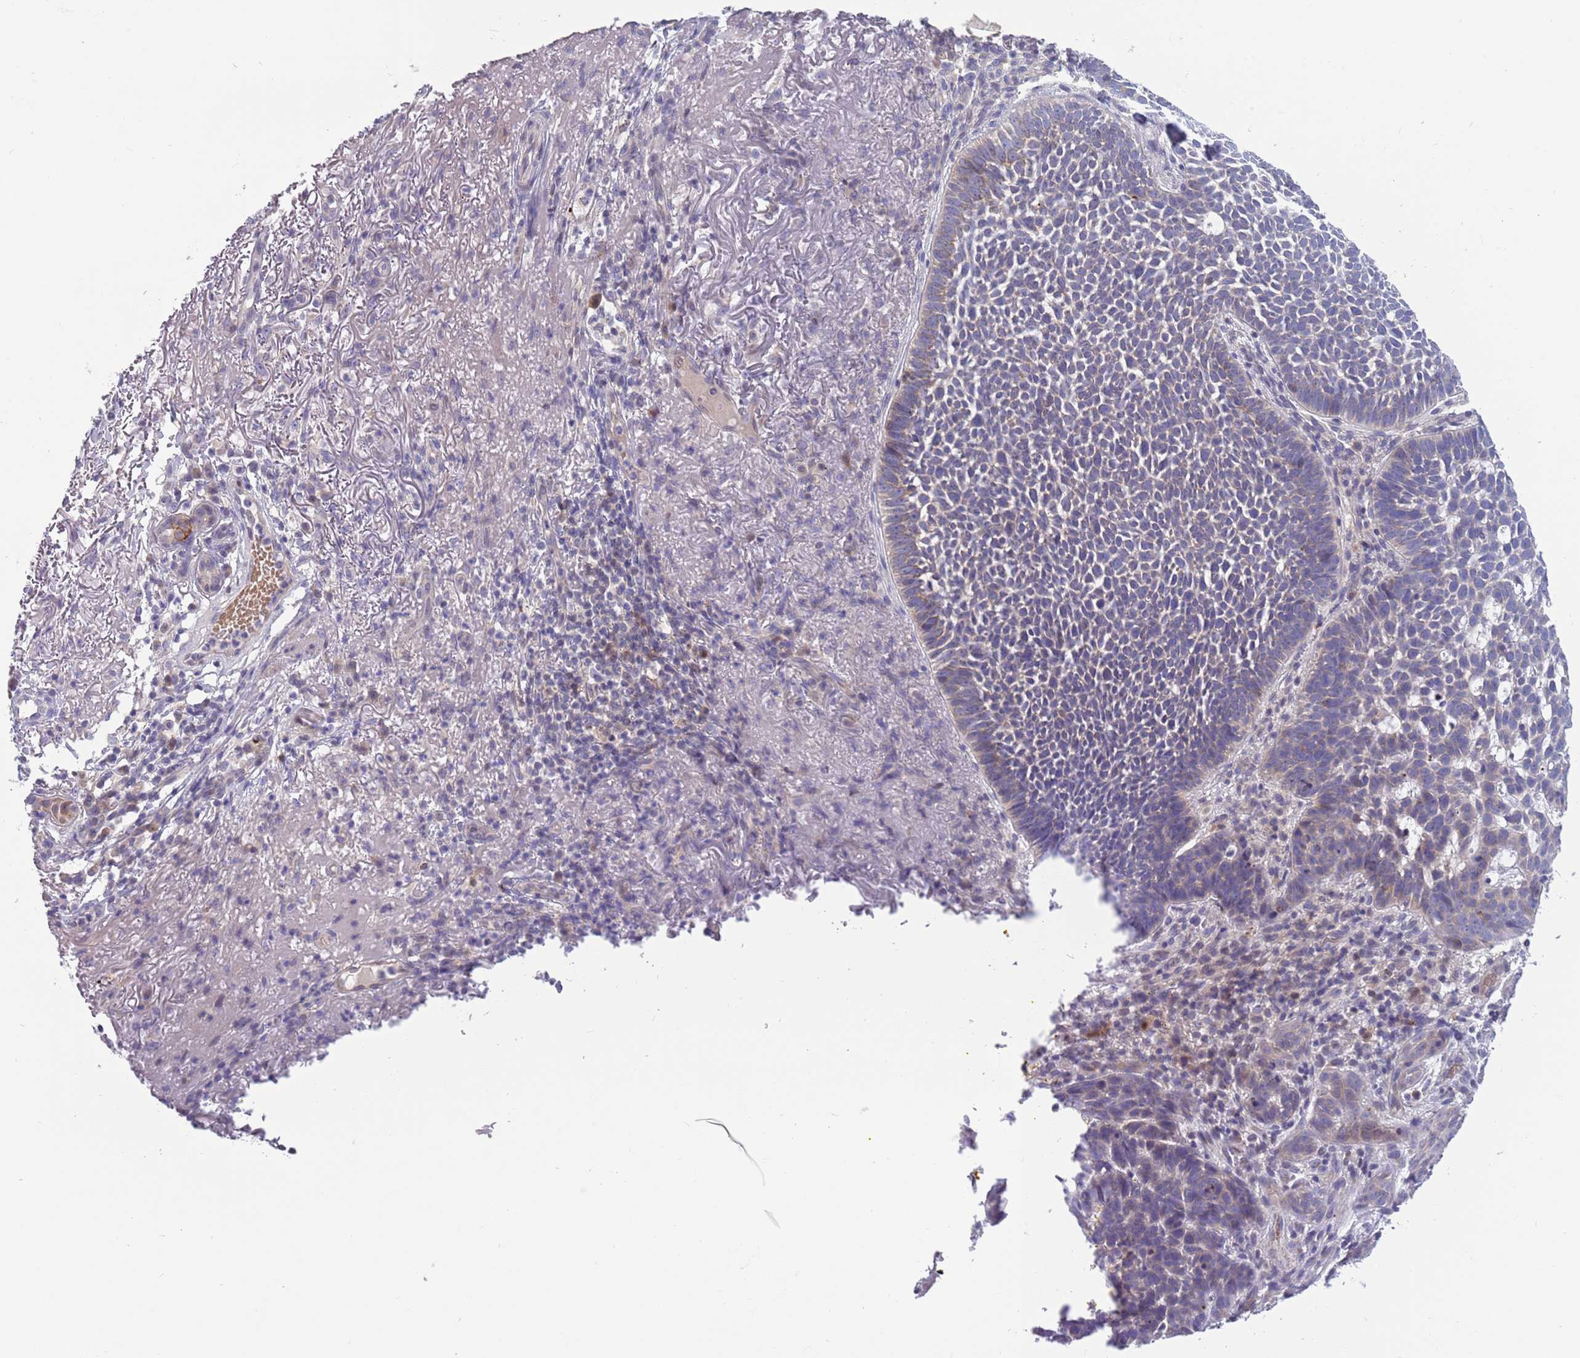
{"staining": {"intensity": "negative", "quantity": "none", "location": "none"}, "tissue": "skin cancer", "cell_type": "Tumor cells", "image_type": "cancer", "snomed": [{"axis": "morphology", "description": "Basal cell carcinoma"}, {"axis": "topography", "description": "Skin"}], "caption": "Immunohistochemistry (IHC) micrograph of neoplastic tissue: human skin basal cell carcinoma stained with DAB (3,3'-diaminobenzidine) demonstrates no significant protein positivity in tumor cells.", "gene": "DDHD1", "patient": {"sex": "female", "age": 78}}